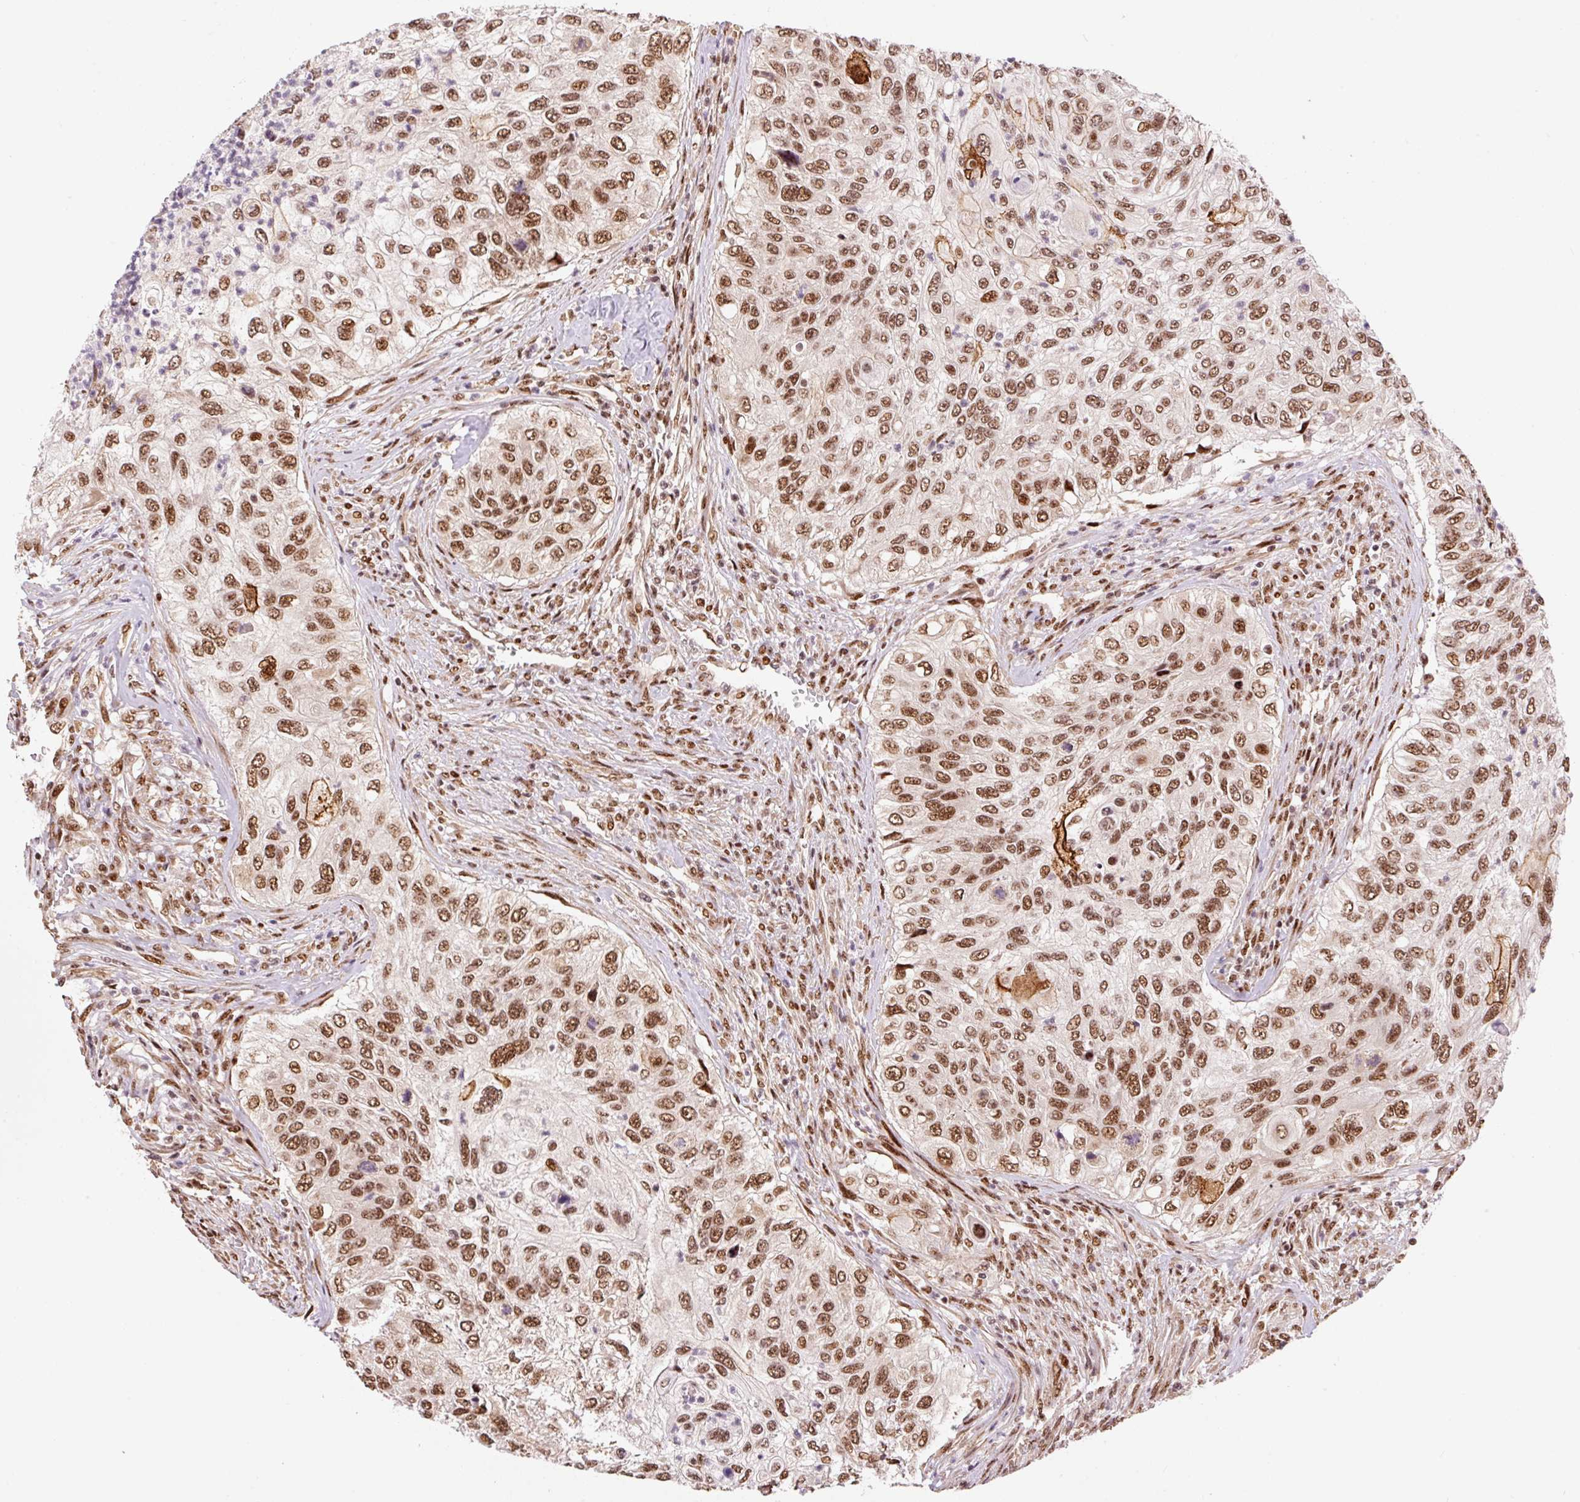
{"staining": {"intensity": "moderate", "quantity": ">75%", "location": "nuclear"}, "tissue": "urothelial cancer", "cell_type": "Tumor cells", "image_type": "cancer", "snomed": [{"axis": "morphology", "description": "Urothelial carcinoma, High grade"}, {"axis": "topography", "description": "Urinary bladder"}], "caption": "Human high-grade urothelial carcinoma stained with a brown dye displays moderate nuclear positive staining in about >75% of tumor cells.", "gene": "INTS8", "patient": {"sex": "female", "age": 60}}